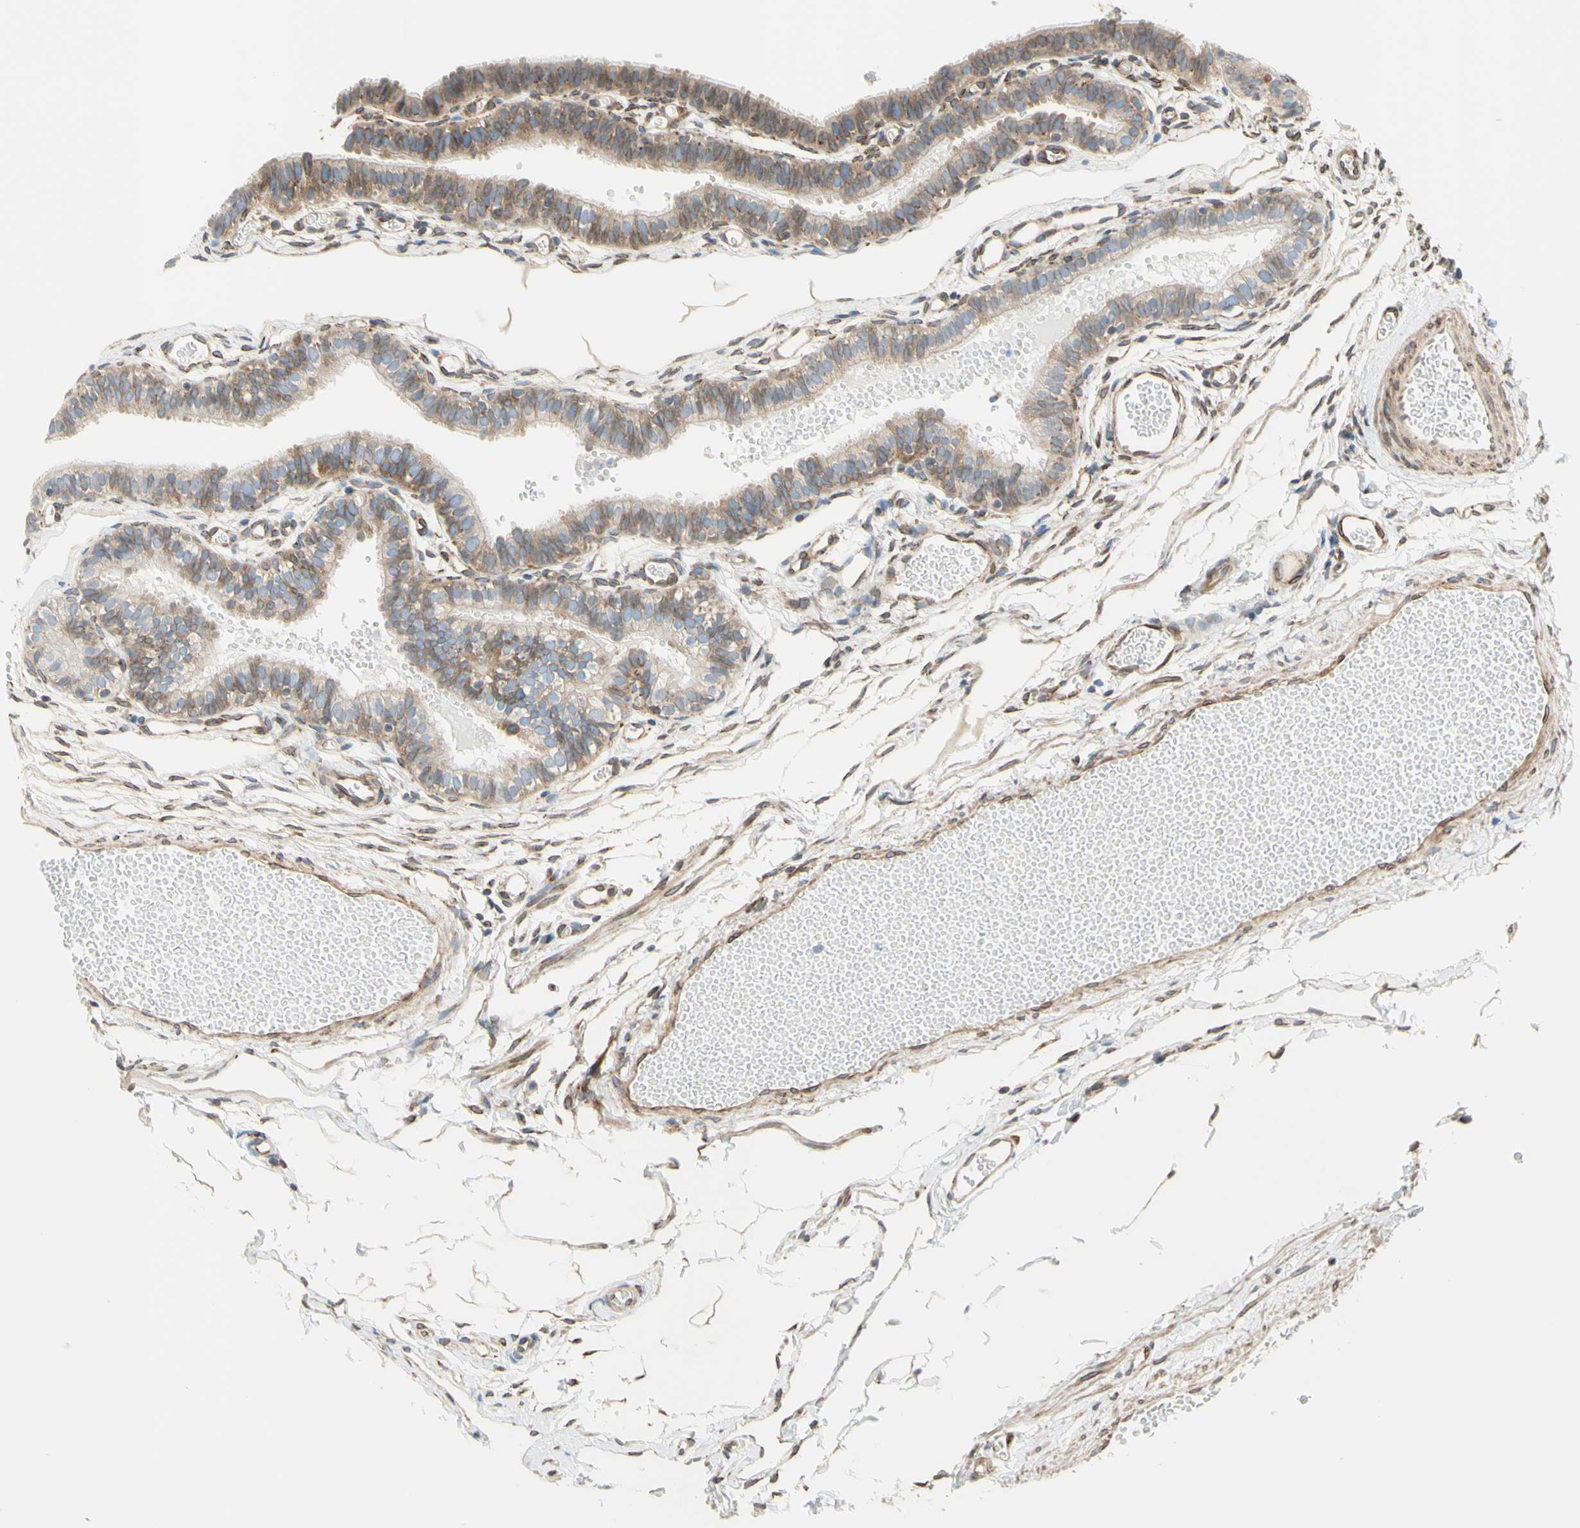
{"staining": {"intensity": "weak", "quantity": ">75%", "location": "cytoplasmic/membranous"}, "tissue": "fallopian tube", "cell_type": "Glandular cells", "image_type": "normal", "snomed": [{"axis": "morphology", "description": "Normal tissue, NOS"}, {"axis": "topography", "description": "Fallopian tube"}, {"axis": "topography", "description": "Placenta"}], "caption": "Protein staining demonstrates weak cytoplasmic/membranous staining in approximately >75% of glandular cells in benign fallopian tube. The staining was performed using DAB, with brown indicating positive protein expression. Nuclei are stained blue with hematoxylin.", "gene": "TRAF2", "patient": {"sex": "female", "age": 34}}